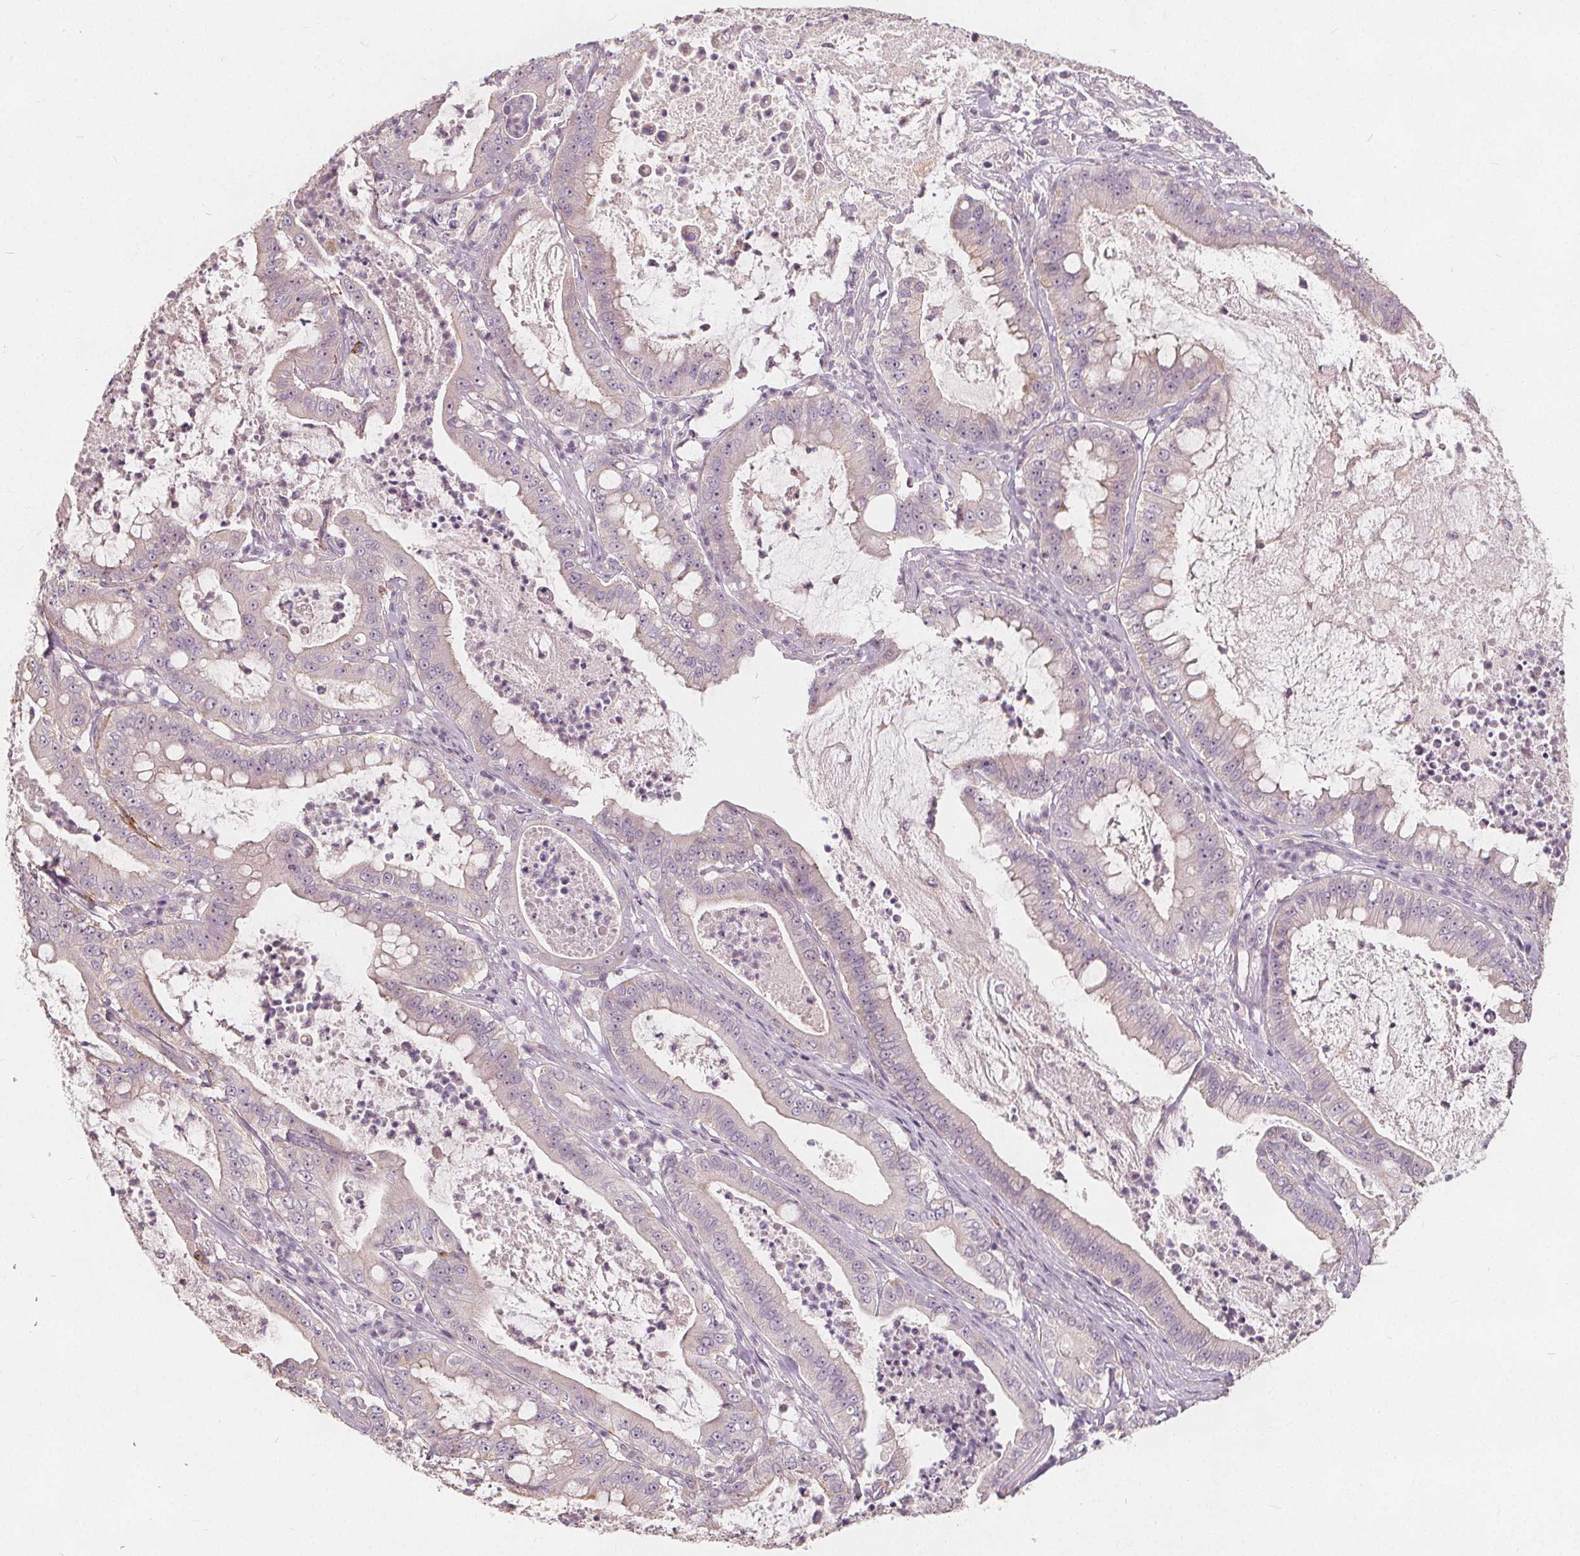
{"staining": {"intensity": "negative", "quantity": "none", "location": "none"}, "tissue": "pancreatic cancer", "cell_type": "Tumor cells", "image_type": "cancer", "snomed": [{"axis": "morphology", "description": "Adenocarcinoma, NOS"}, {"axis": "topography", "description": "Pancreas"}], "caption": "Tumor cells show no significant staining in adenocarcinoma (pancreatic). Brightfield microscopy of immunohistochemistry (IHC) stained with DAB (brown) and hematoxylin (blue), captured at high magnification.", "gene": "DRC3", "patient": {"sex": "male", "age": 71}}